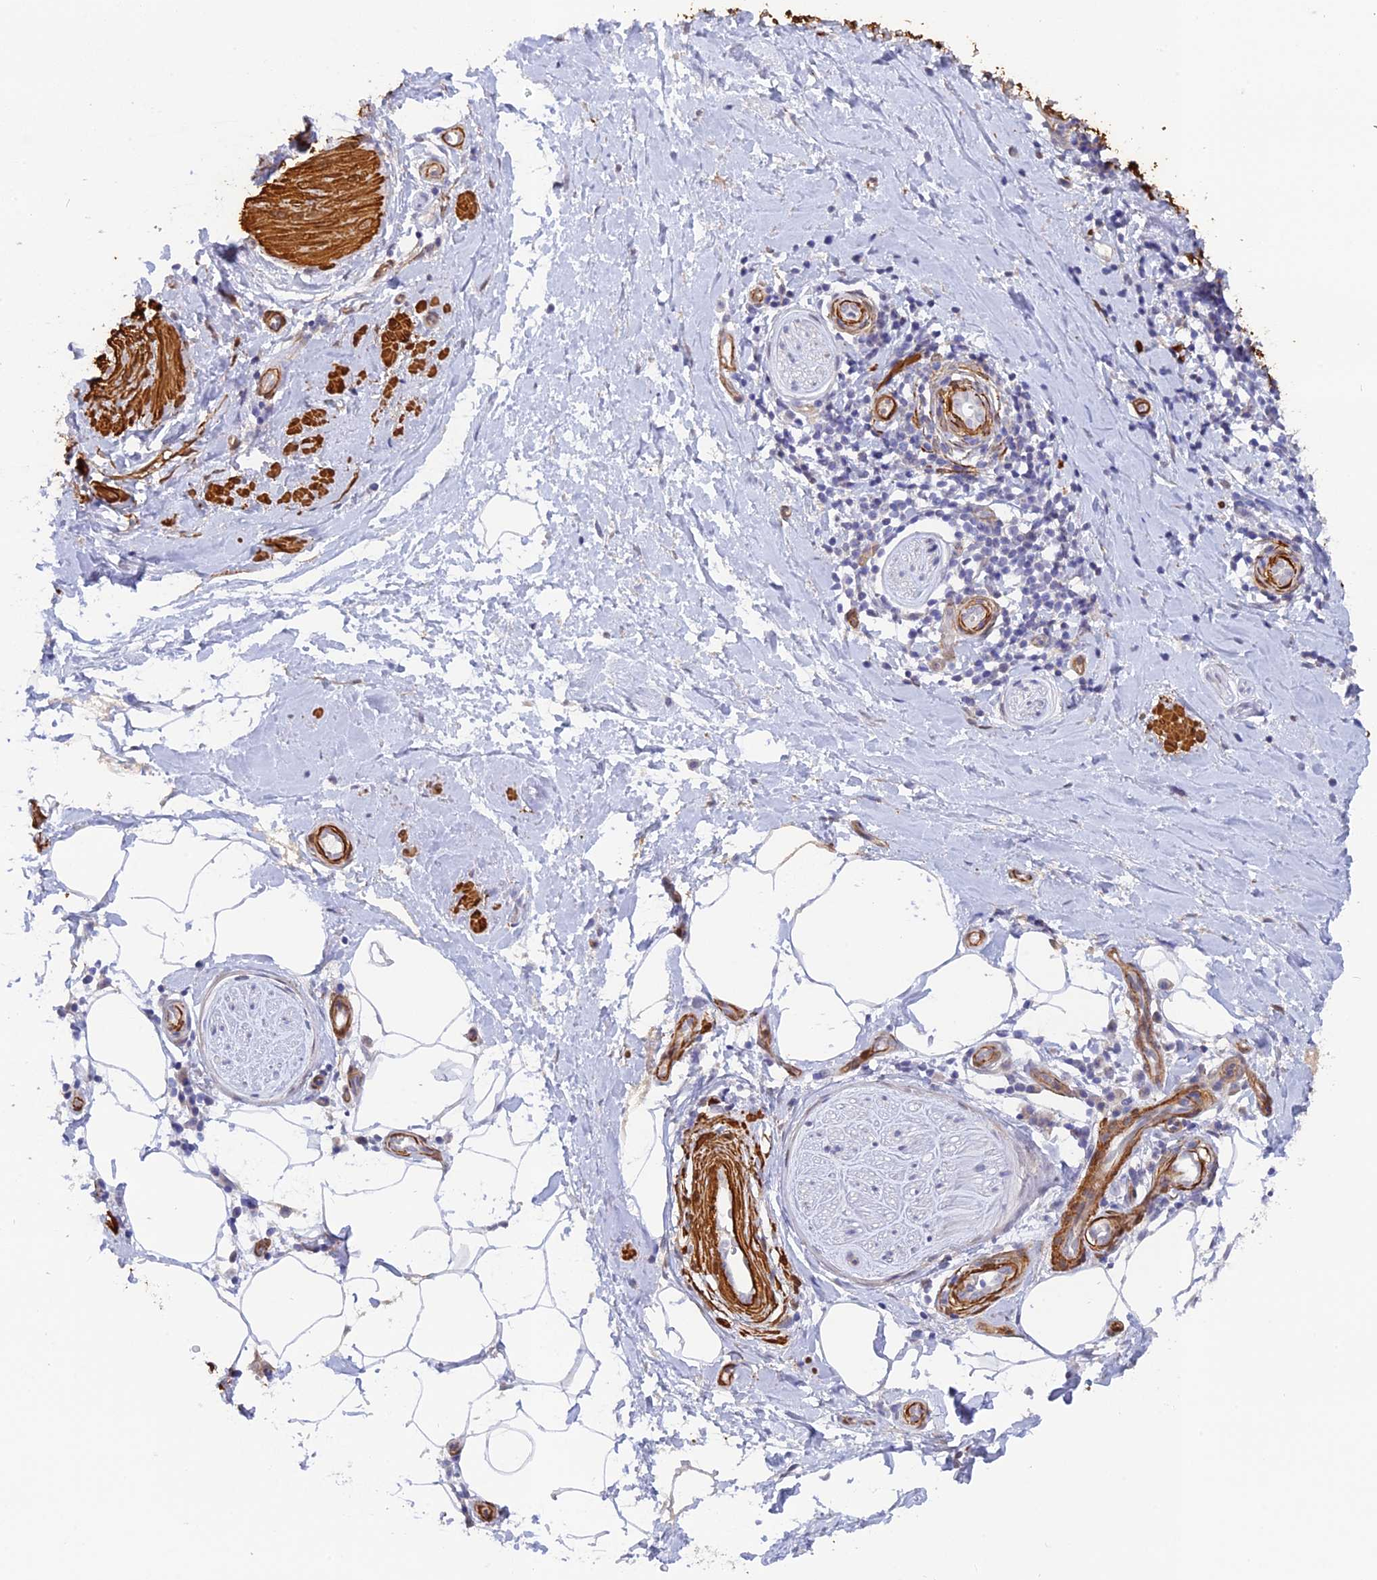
{"staining": {"intensity": "negative", "quantity": "none", "location": "none"}, "tissue": "adipose tissue", "cell_type": "Adipocytes", "image_type": "normal", "snomed": [{"axis": "morphology", "description": "Normal tissue, NOS"}, {"axis": "topography", "description": "Soft tissue"}, {"axis": "topography", "description": "Adipose tissue"}, {"axis": "topography", "description": "Vascular tissue"}, {"axis": "topography", "description": "Peripheral nerve tissue"}], "caption": "IHC image of benign adipose tissue: human adipose tissue stained with DAB shows no significant protein positivity in adipocytes.", "gene": "CCDC154", "patient": {"sex": "male", "age": 74}}